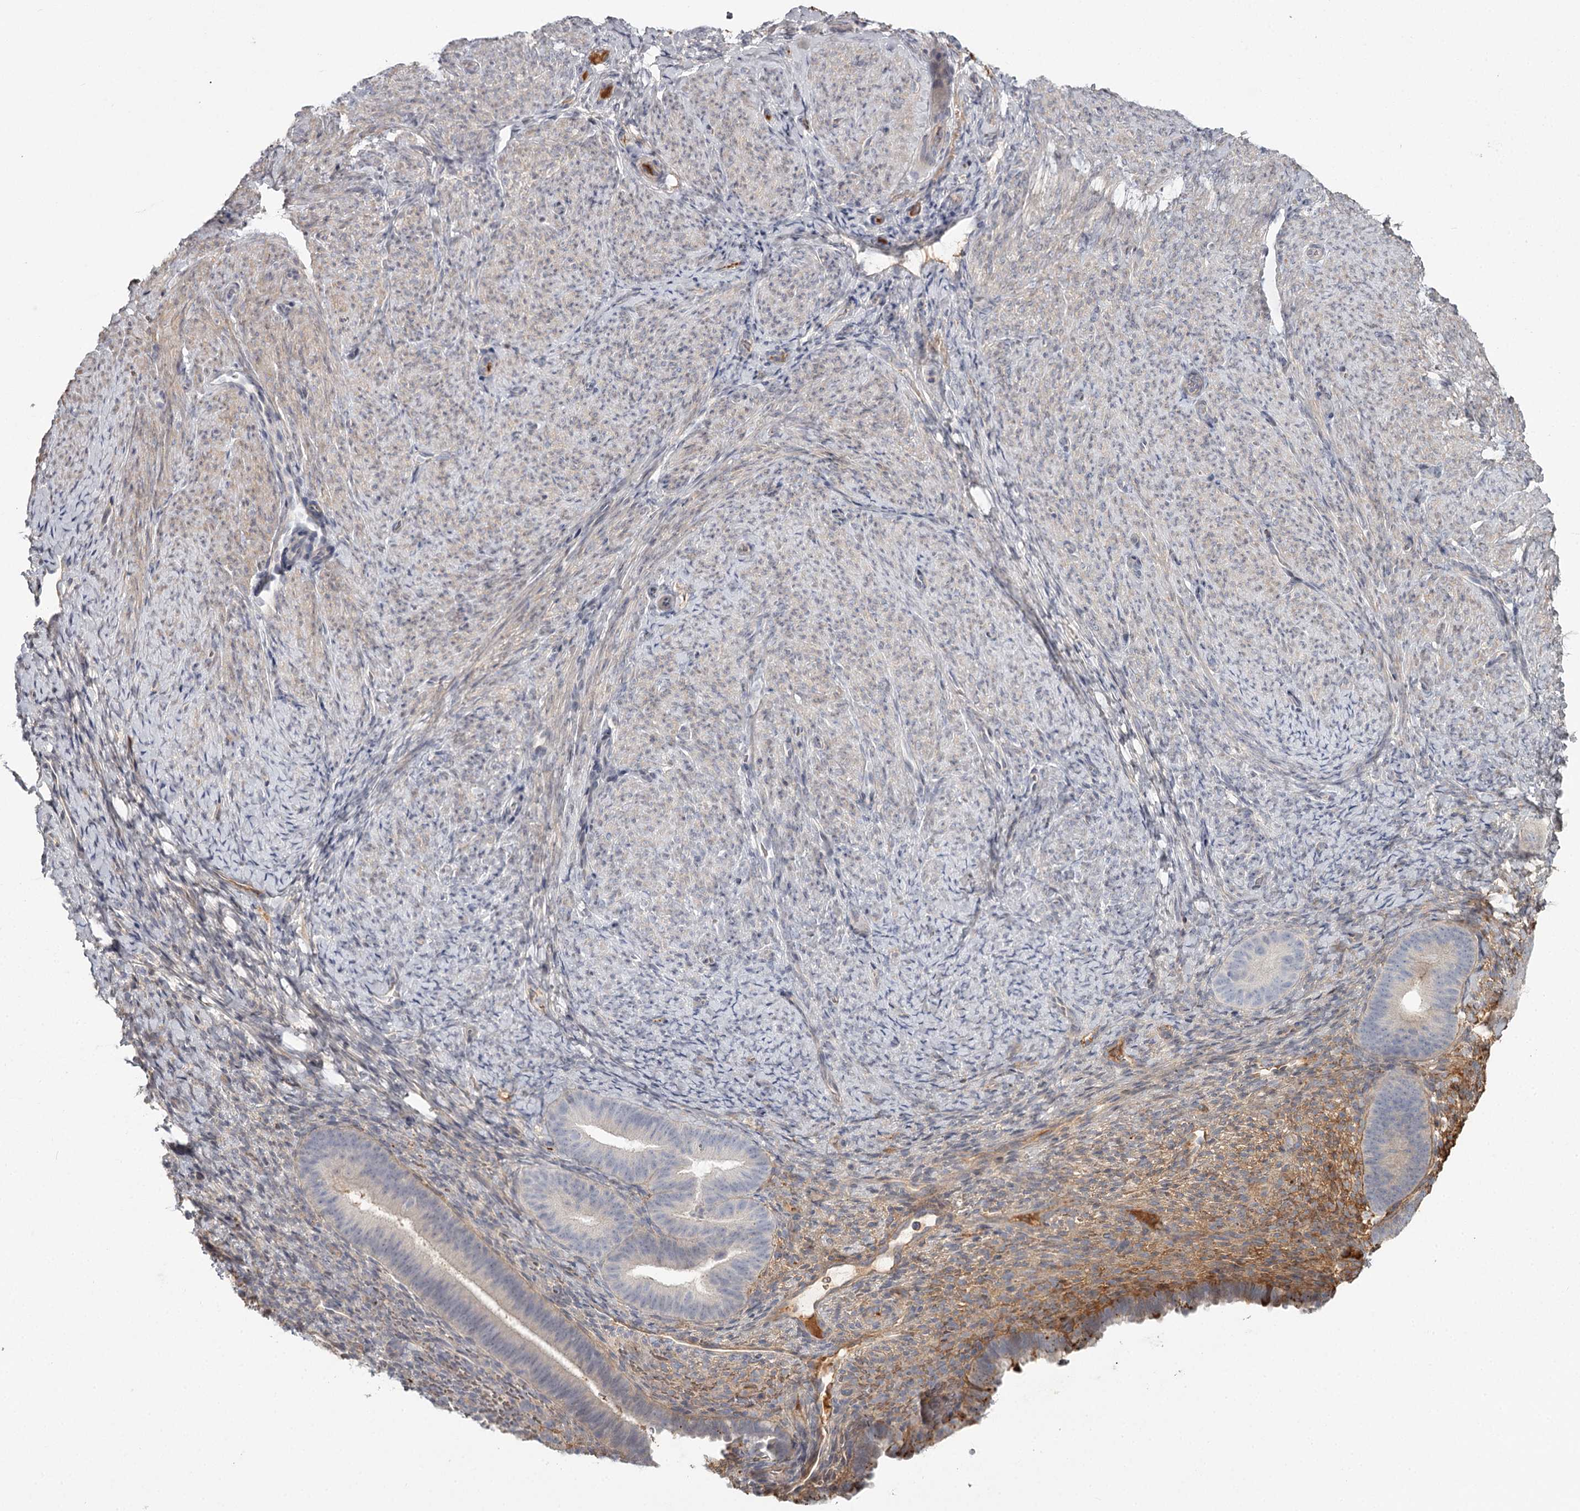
{"staining": {"intensity": "negative", "quantity": "none", "location": "none"}, "tissue": "endometrium", "cell_type": "Cells in endometrial stroma", "image_type": "normal", "snomed": [{"axis": "morphology", "description": "Normal tissue, NOS"}, {"axis": "topography", "description": "Endometrium"}], "caption": "Immunohistochemistry (IHC) of normal human endometrium shows no staining in cells in endometrial stroma.", "gene": "DHRS9", "patient": {"sex": "female", "age": 65}}